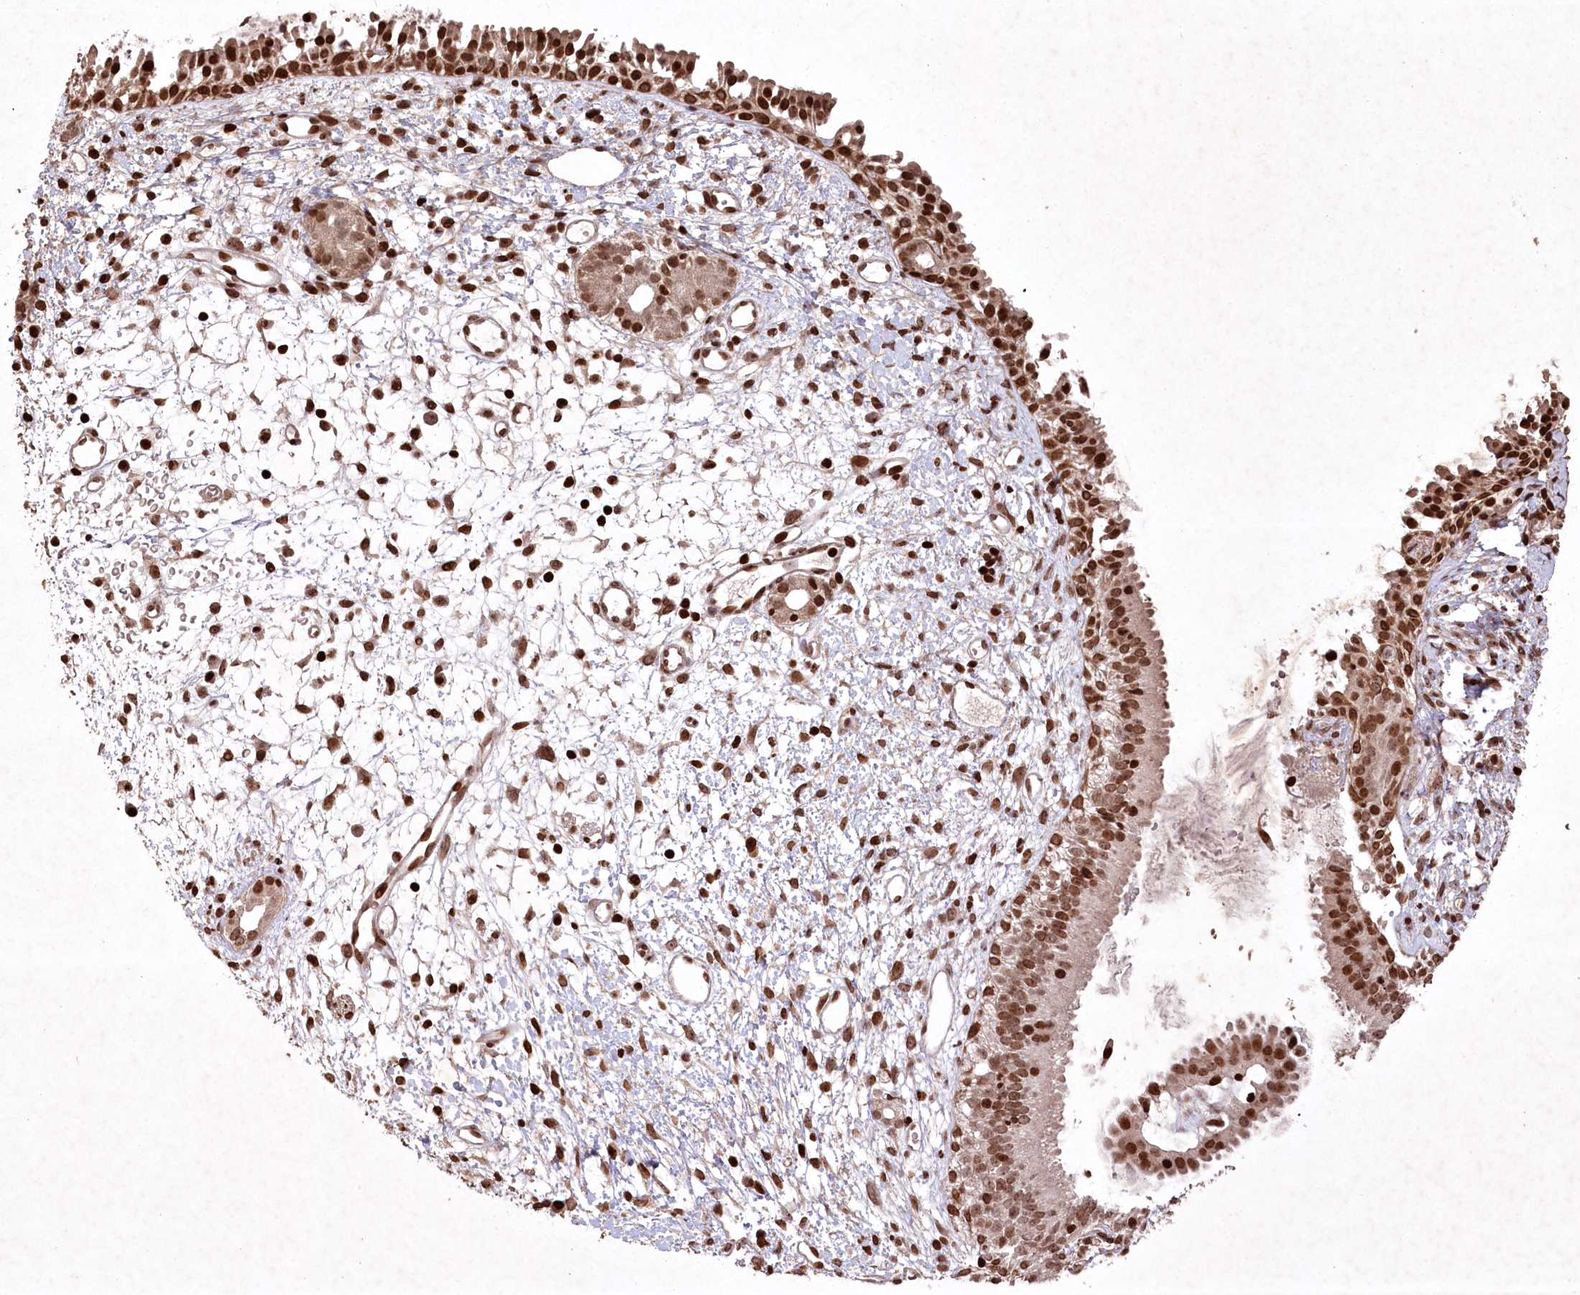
{"staining": {"intensity": "strong", "quantity": ">75%", "location": "cytoplasmic/membranous,nuclear"}, "tissue": "nasopharynx", "cell_type": "Respiratory epithelial cells", "image_type": "normal", "snomed": [{"axis": "morphology", "description": "Normal tissue, NOS"}, {"axis": "topography", "description": "Nasopharynx"}], "caption": "Protein staining shows strong cytoplasmic/membranous,nuclear staining in approximately >75% of respiratory epithelial cells in unremarkable nasopharynx. The staining is performed using DAB (3,3'-diaminobenzidine) brown chromogen to label protein expression. The nuclei are counter-stained blue using hematoxylin.", "gene": "CCSER2", "patient": {"sex": "male", "age": 22}}